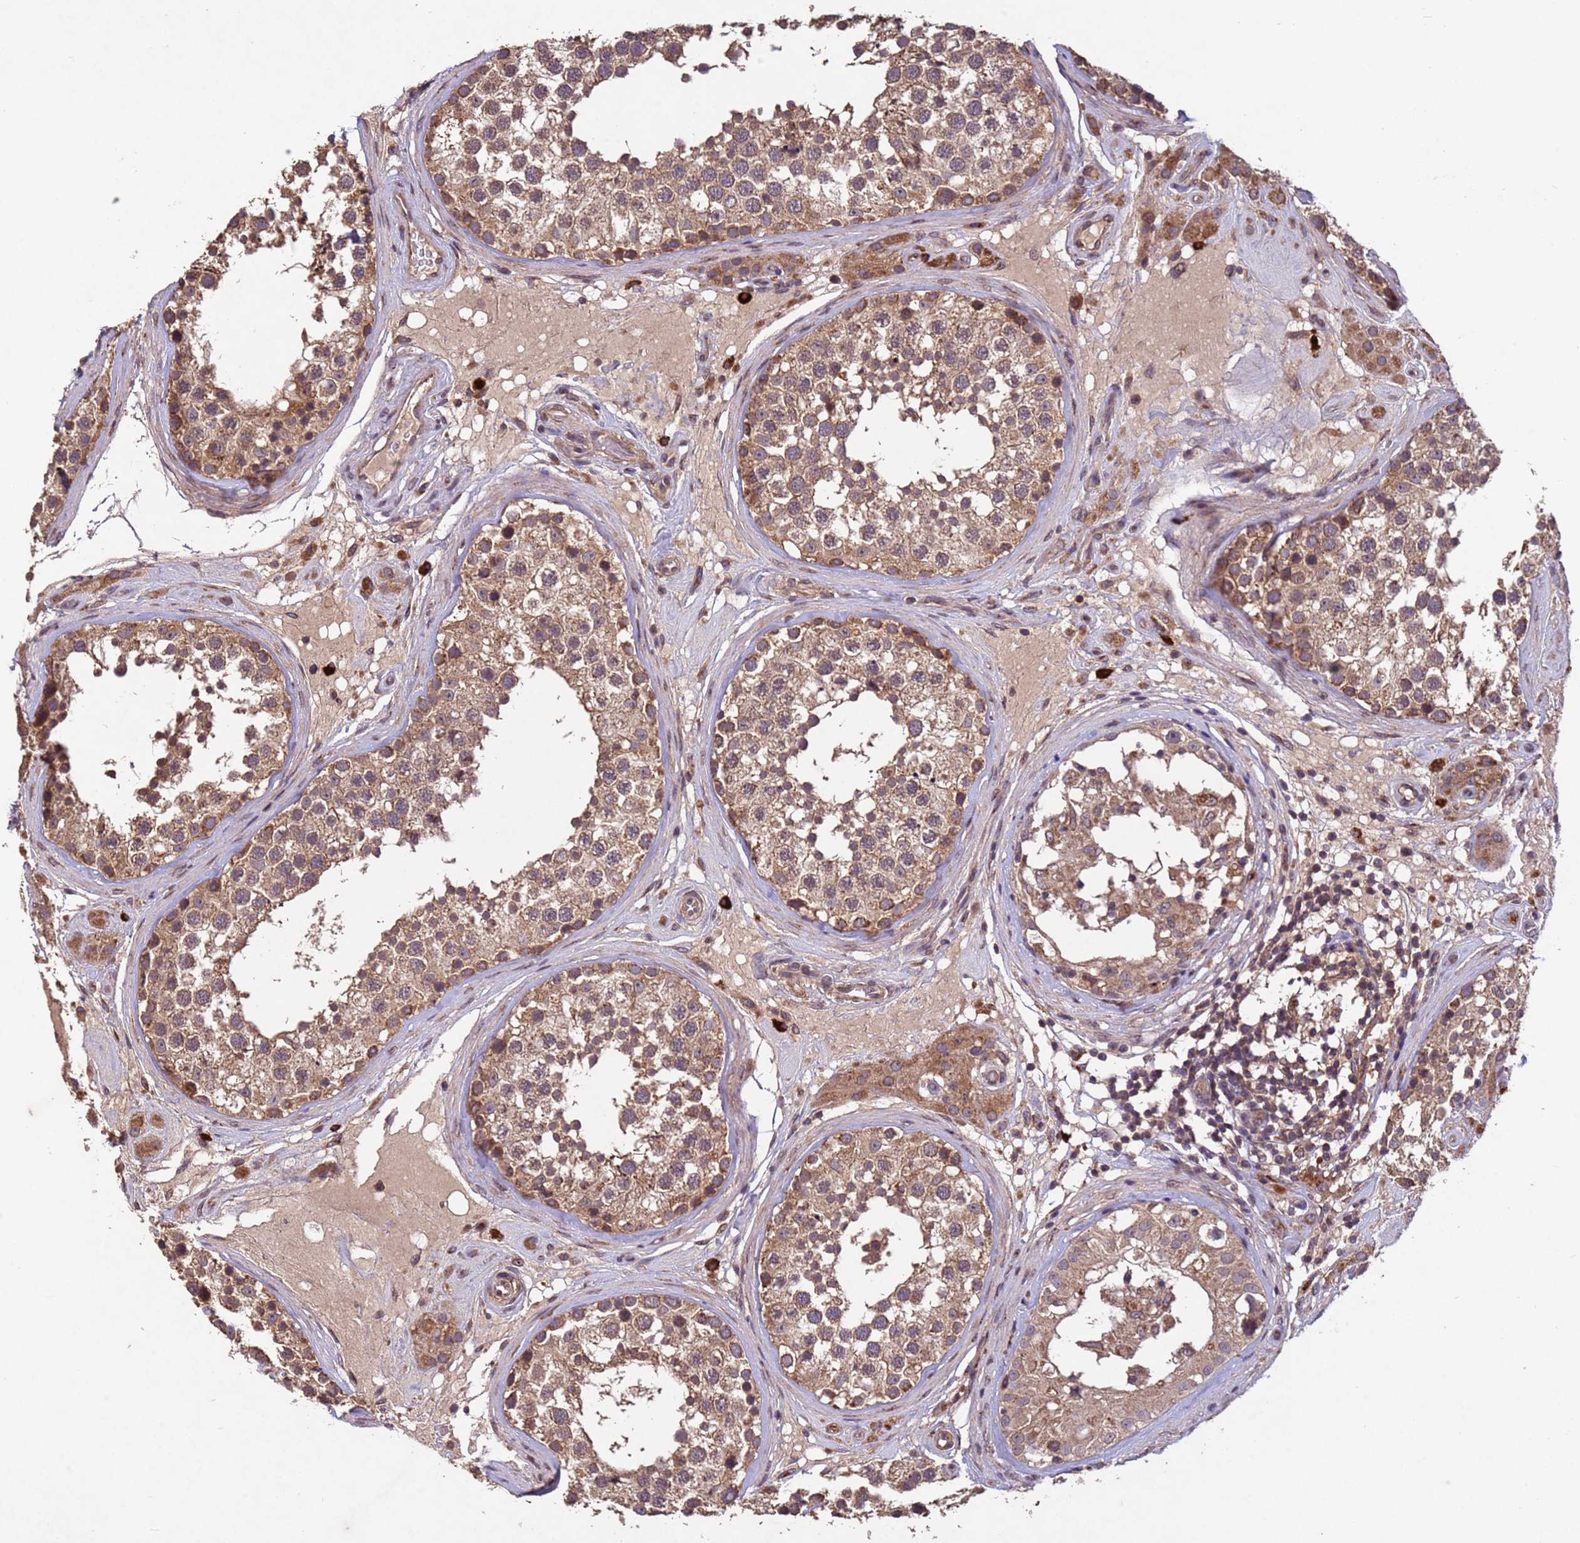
{"staining": {"intensity": "moderate", "quantity": ">75%", "location": "cytoplasmic/membranous"}, "tissue": "testis", "cell_type": "Cells in seminiferous ducts", "image_type": "normal", "snomed": [{"axis": "morphology", "description": "Normal tissue, NOS"}, {"axis": "topography", "description": "Testis"}], "caption": "Immunohistochemical staining of unremarkable testis reveals >75% levels of moderate cytoplasmic/membranous protein expression in approximately >75% of cells in seminiferous ducts.", "gene": "FASTKD1", "patient": {"sex": "male", "age": 46}}